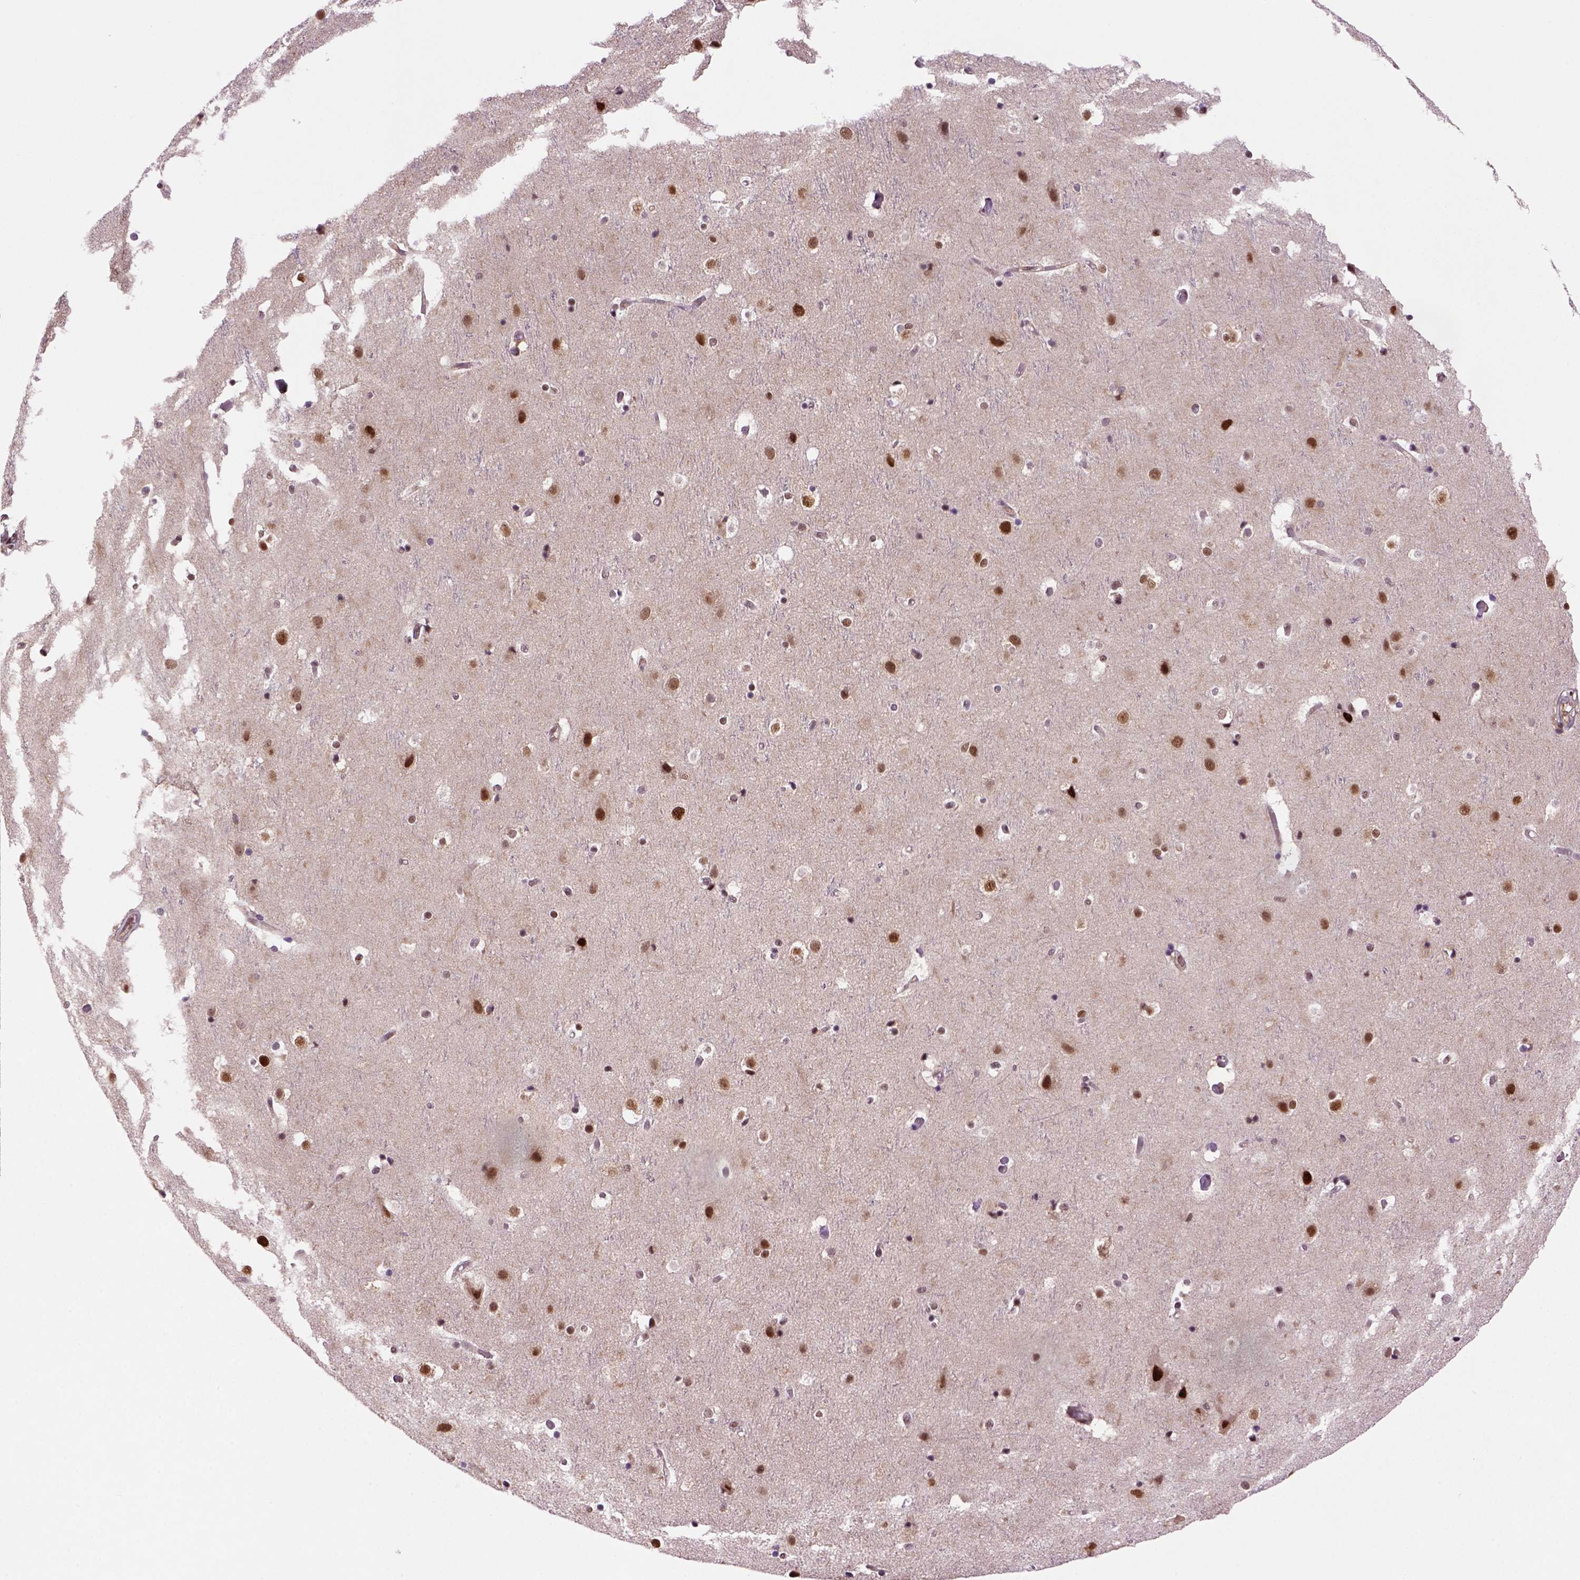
{"staining": {"intensity": "moderate", "quantity": ">75%", "location": "cytoplasmic/membranous,nuclear"}, "tissue": "cerebral cortex", "cell_type": "Endothelial cells", "image_type": "normal", "snomed": [{"axis": "morphology", "description": "Normal tissue, NOS"}, {"axis": "topography", "description": "Cerebral cortex"}], "caption": "Moderate cytoplasmic/membranous,nuclear positivity for a protein is present in approximately >75% of endothelial cells of unremarkable cerebral cortex using IHC.", "gene": "PSMC2", "patient": {"sex": "female", "age": 52}}